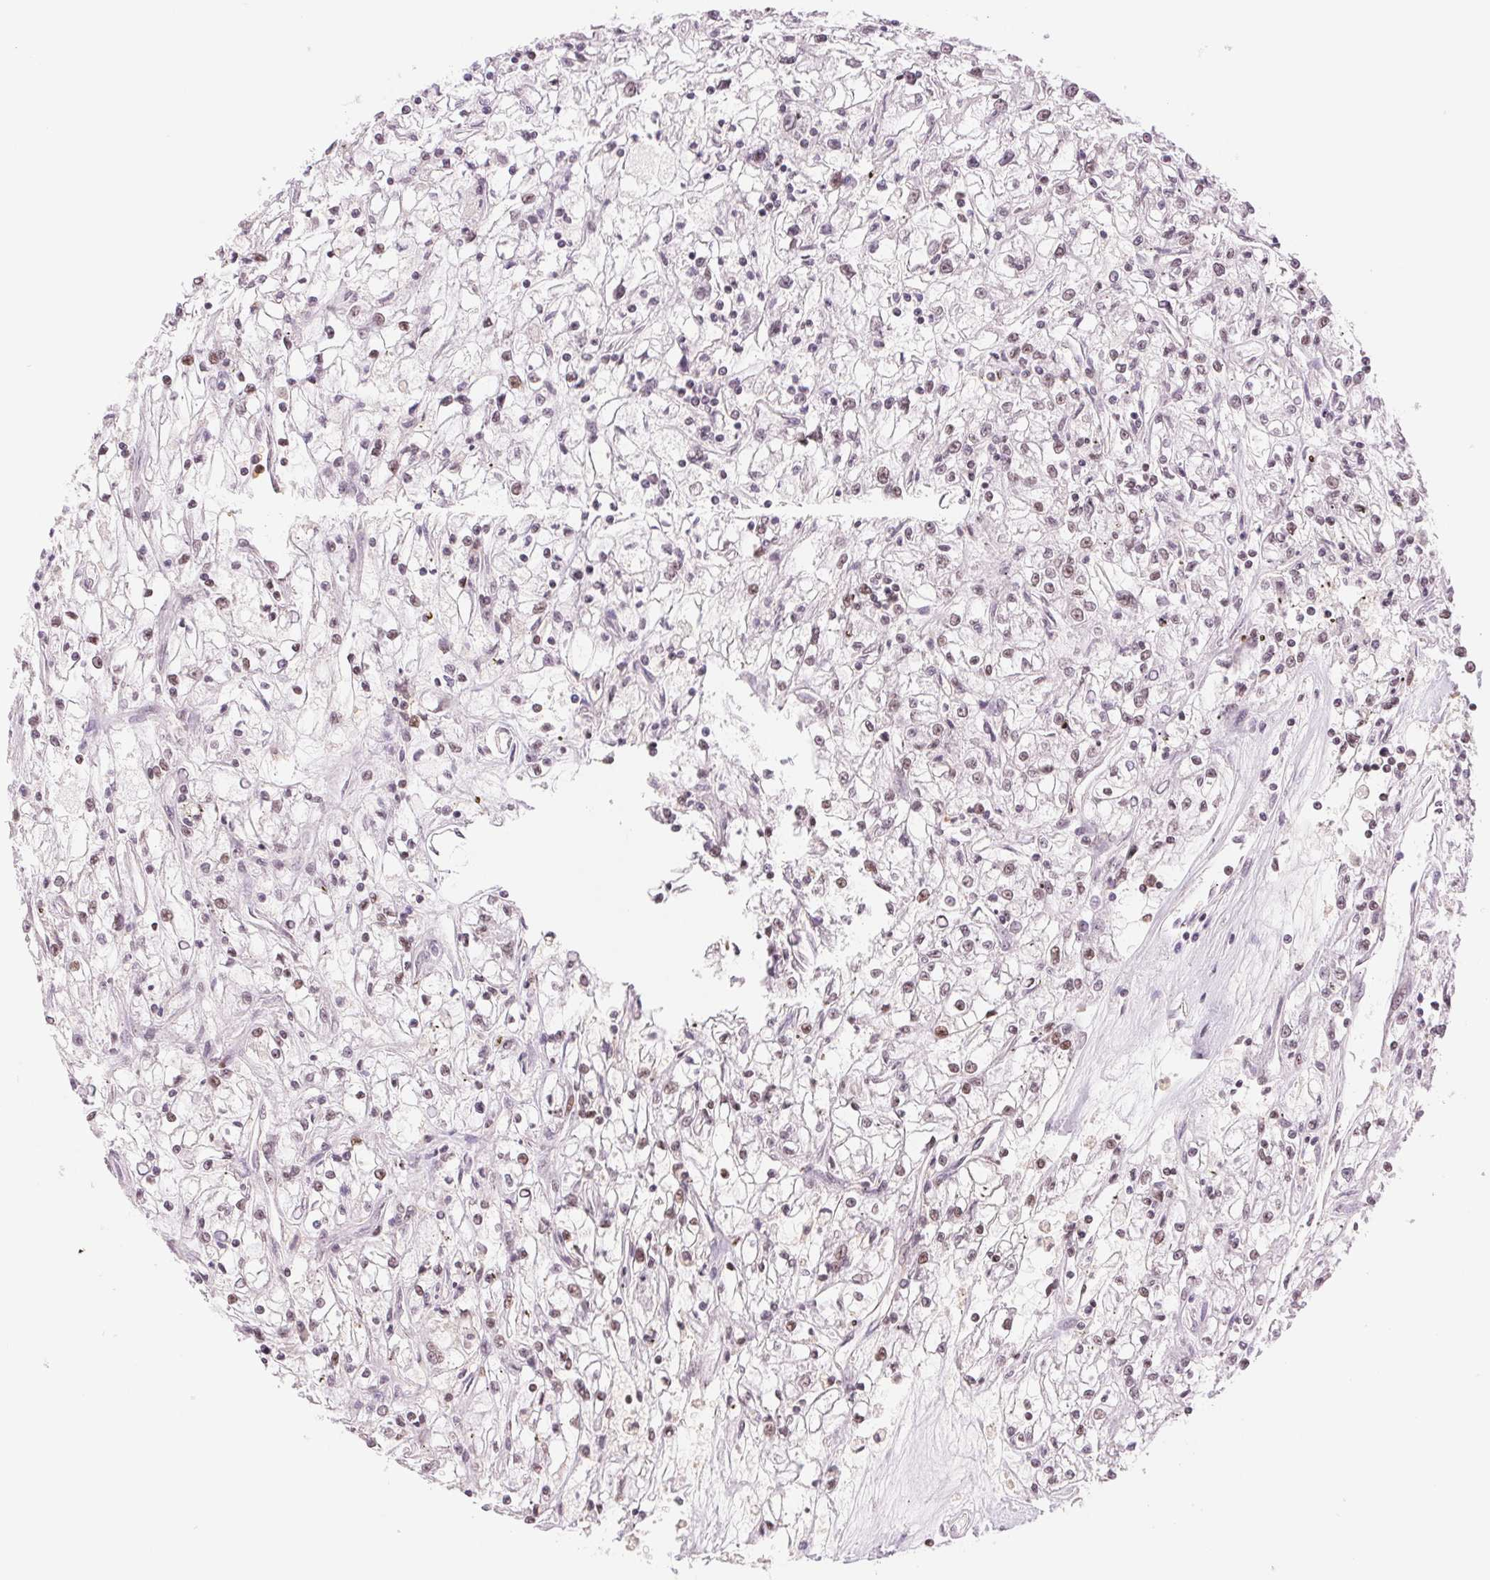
{"staining": {"intensity": "weak", "quantity": "25%-75%", "location": "nuclear"}, "tissue": "renal cancer", "cell_type": "Tumor cells", "image_type": "cancer", "snomed": [{"axis": "morphology", "description": "Adenocarcinoma, NOS"}, {"axis": "topography", "description": "Kidney"}], "caption": "Adenocarcinoma (renal) stained with DAB immunohistochemistry displays low levels of weak nuclear expression in about 25%-75% of tumor cells.", "gene": "SREK1", "patient": {"sex": "female", "age": 59}}